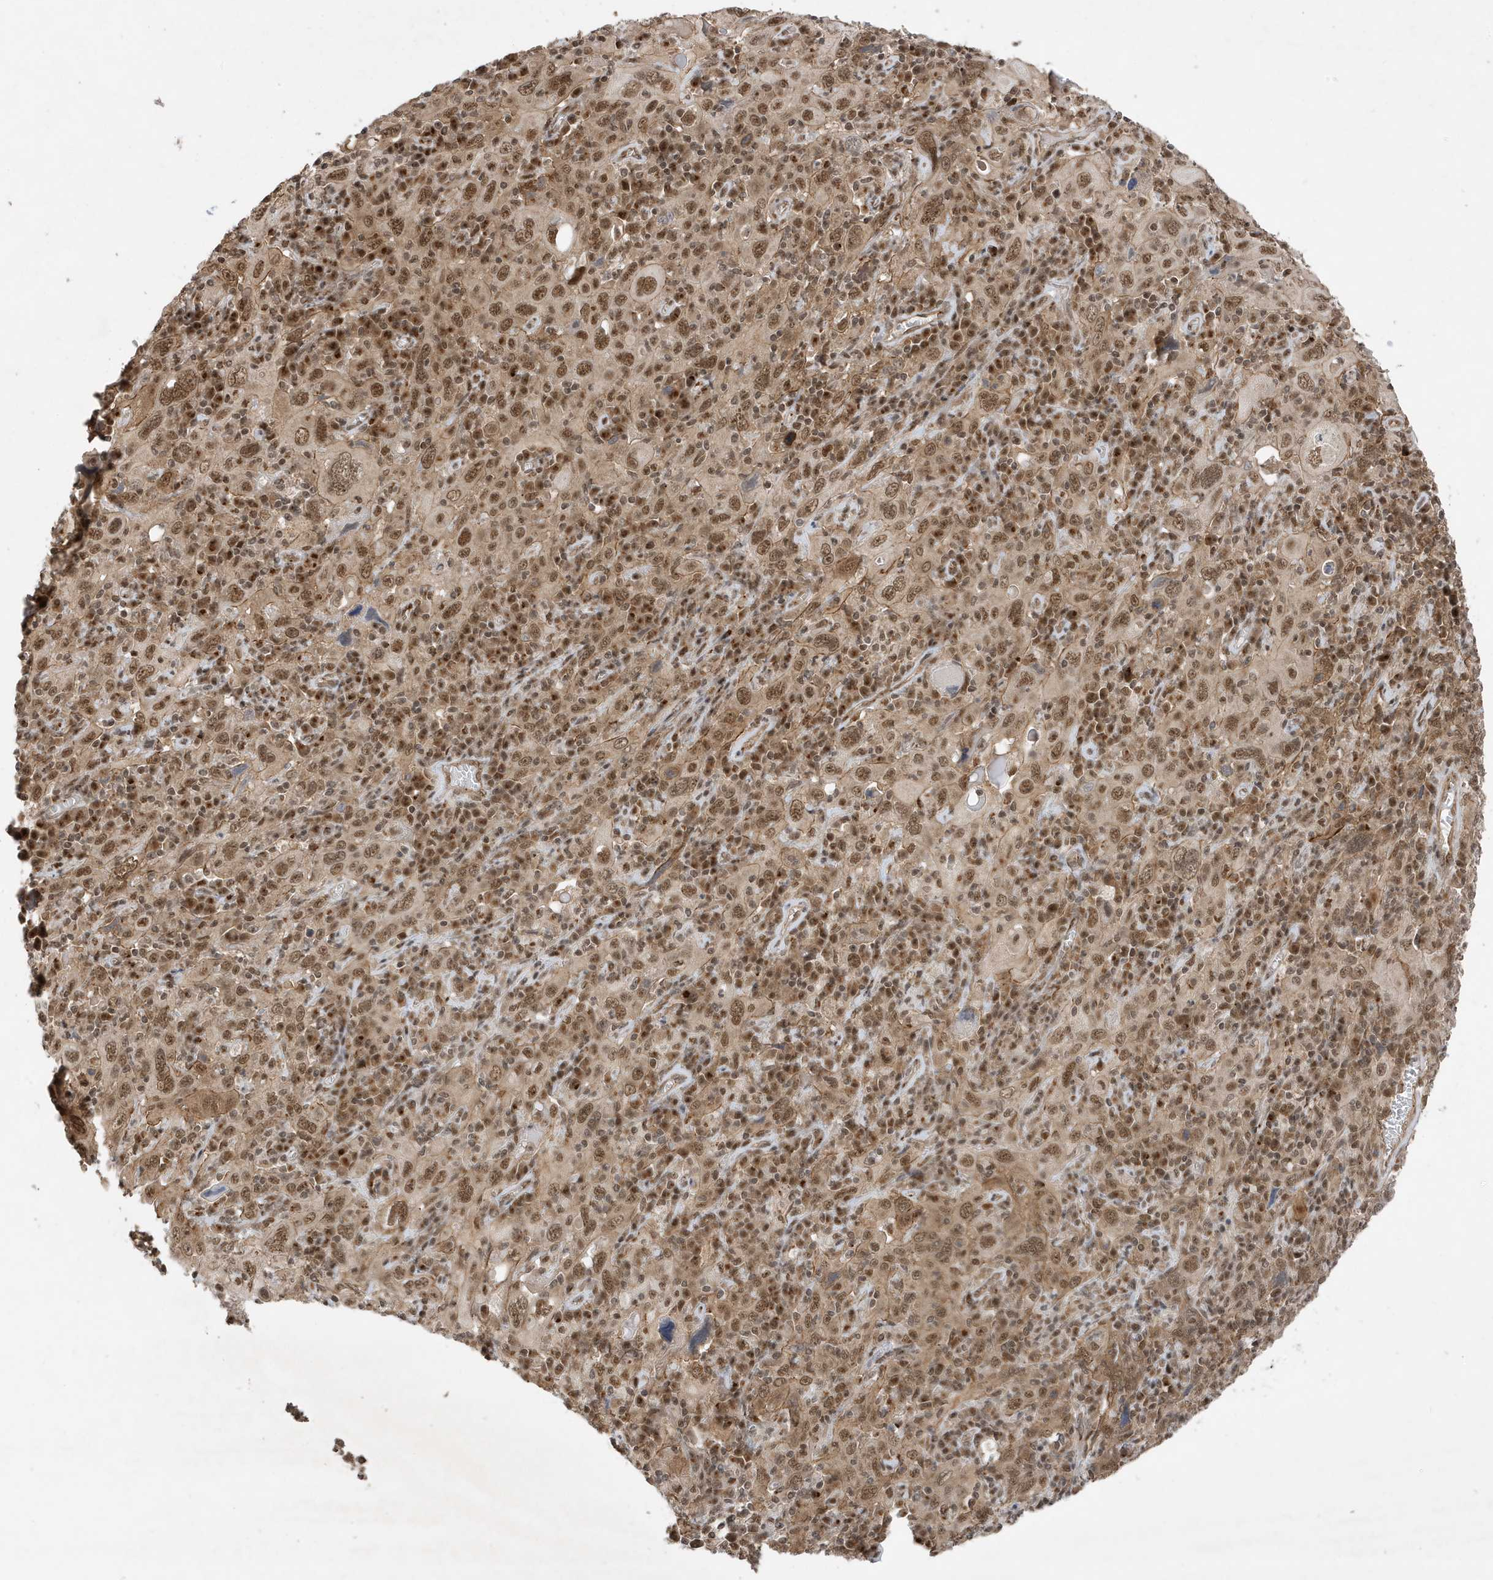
{"staining": {"intensity": "moderate", "quantity": ">75%", "location": "cytoplasmic/membranous,nuclear"}, "tissue": "cervical cancer", "cell_type": "Tumor cells", "image_type": "cancer", "snomed": [{"axis": "morphology", "description": "Squamous cell carcinoma, NOS"}, {"axis": "topography", "description": "Cervix"}], "caption": "Immunohistochemistry (IHC) micrograph of human cervical squamous cell carcinoma stained for a protein (brown), which exhibits medium levels of moderate cytoplasmic/membranous and nuclear positivity in about >75% of tumor cells.", "gene": "MAST3", "patient": {"sex": "female", "age": 46}}